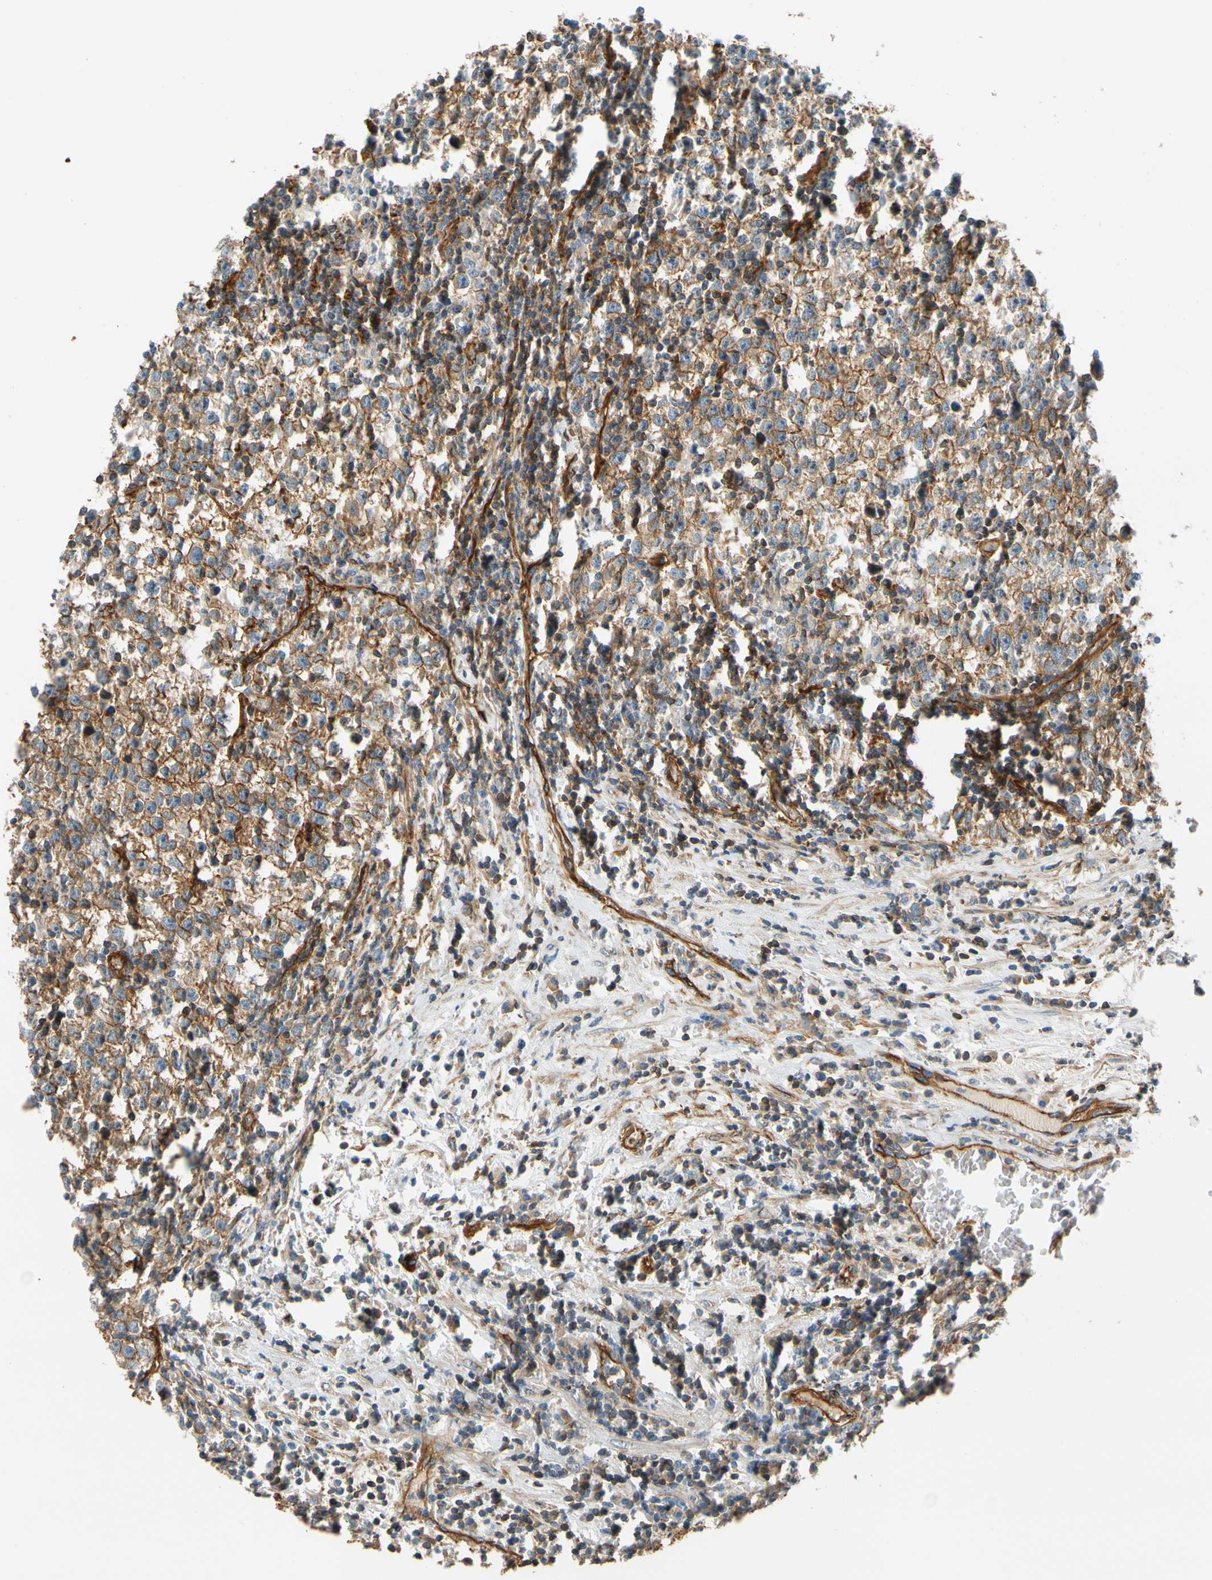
{"staining": {"intensity": "moderate", "quantity": ">75%", "location": "cytoplasmic/membranous"}, "tissue": "testis cancer", "cell_type": "Tumor cells", "image_type": "cancer", "snomed": [{"axis": "morphology", "description": "Seminoma, NOS"}, {"axis": "topography", "description": "Testis"}], "caption": "Immunohistochemistry (IHC) of human seminoma (testis) displays medium levels of moderate cytoplasmic/membranous positivity in approximately >75% of tumor cells. (Stains: DAB in brown, nuclei in blue, Microscopy: brightfield microscopy at high magnification).", "gene": "SPTAN1", "patient": {"sex": "male", "age": 43}}